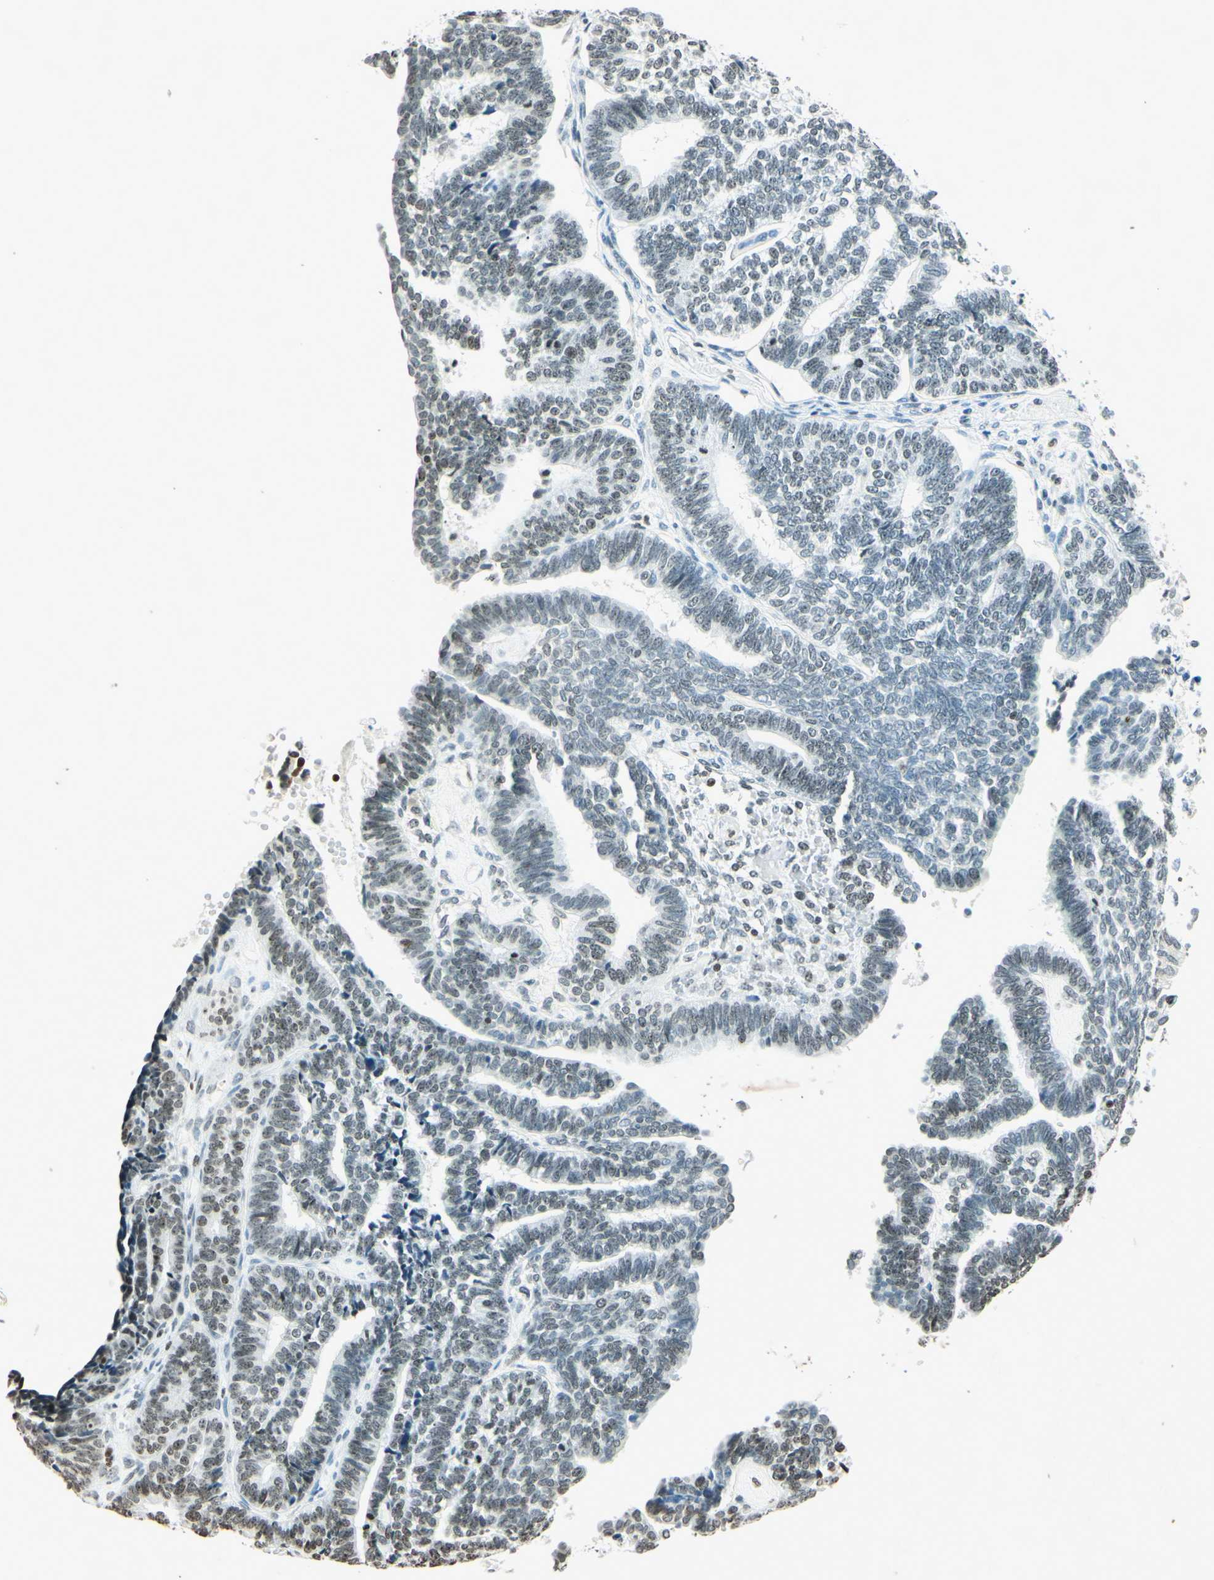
{"staining": {"intensity": "weak", "quantity": "25%-75%", "location": "nuclear"}, "tissue": "endometrial cancer", "cell_type": "Tumor cells", "image_type": "cancer", "snomed": [{"axis": "morphology", "description": "Adenocarcinoma, NOS"}, {"axis": "topography", "description": "Endometrium"}], "caption": "A brown stain labels weak nuclear positivity of a protein in human adenocarcinoma (endometrial) tumor cells. (DAB (3,3'-diaminobenzidine) IHC, brown staining for protein, blue staining for nuclei).", "gene": "MSH2", "patient": {"sex": "female", "age": 70}}